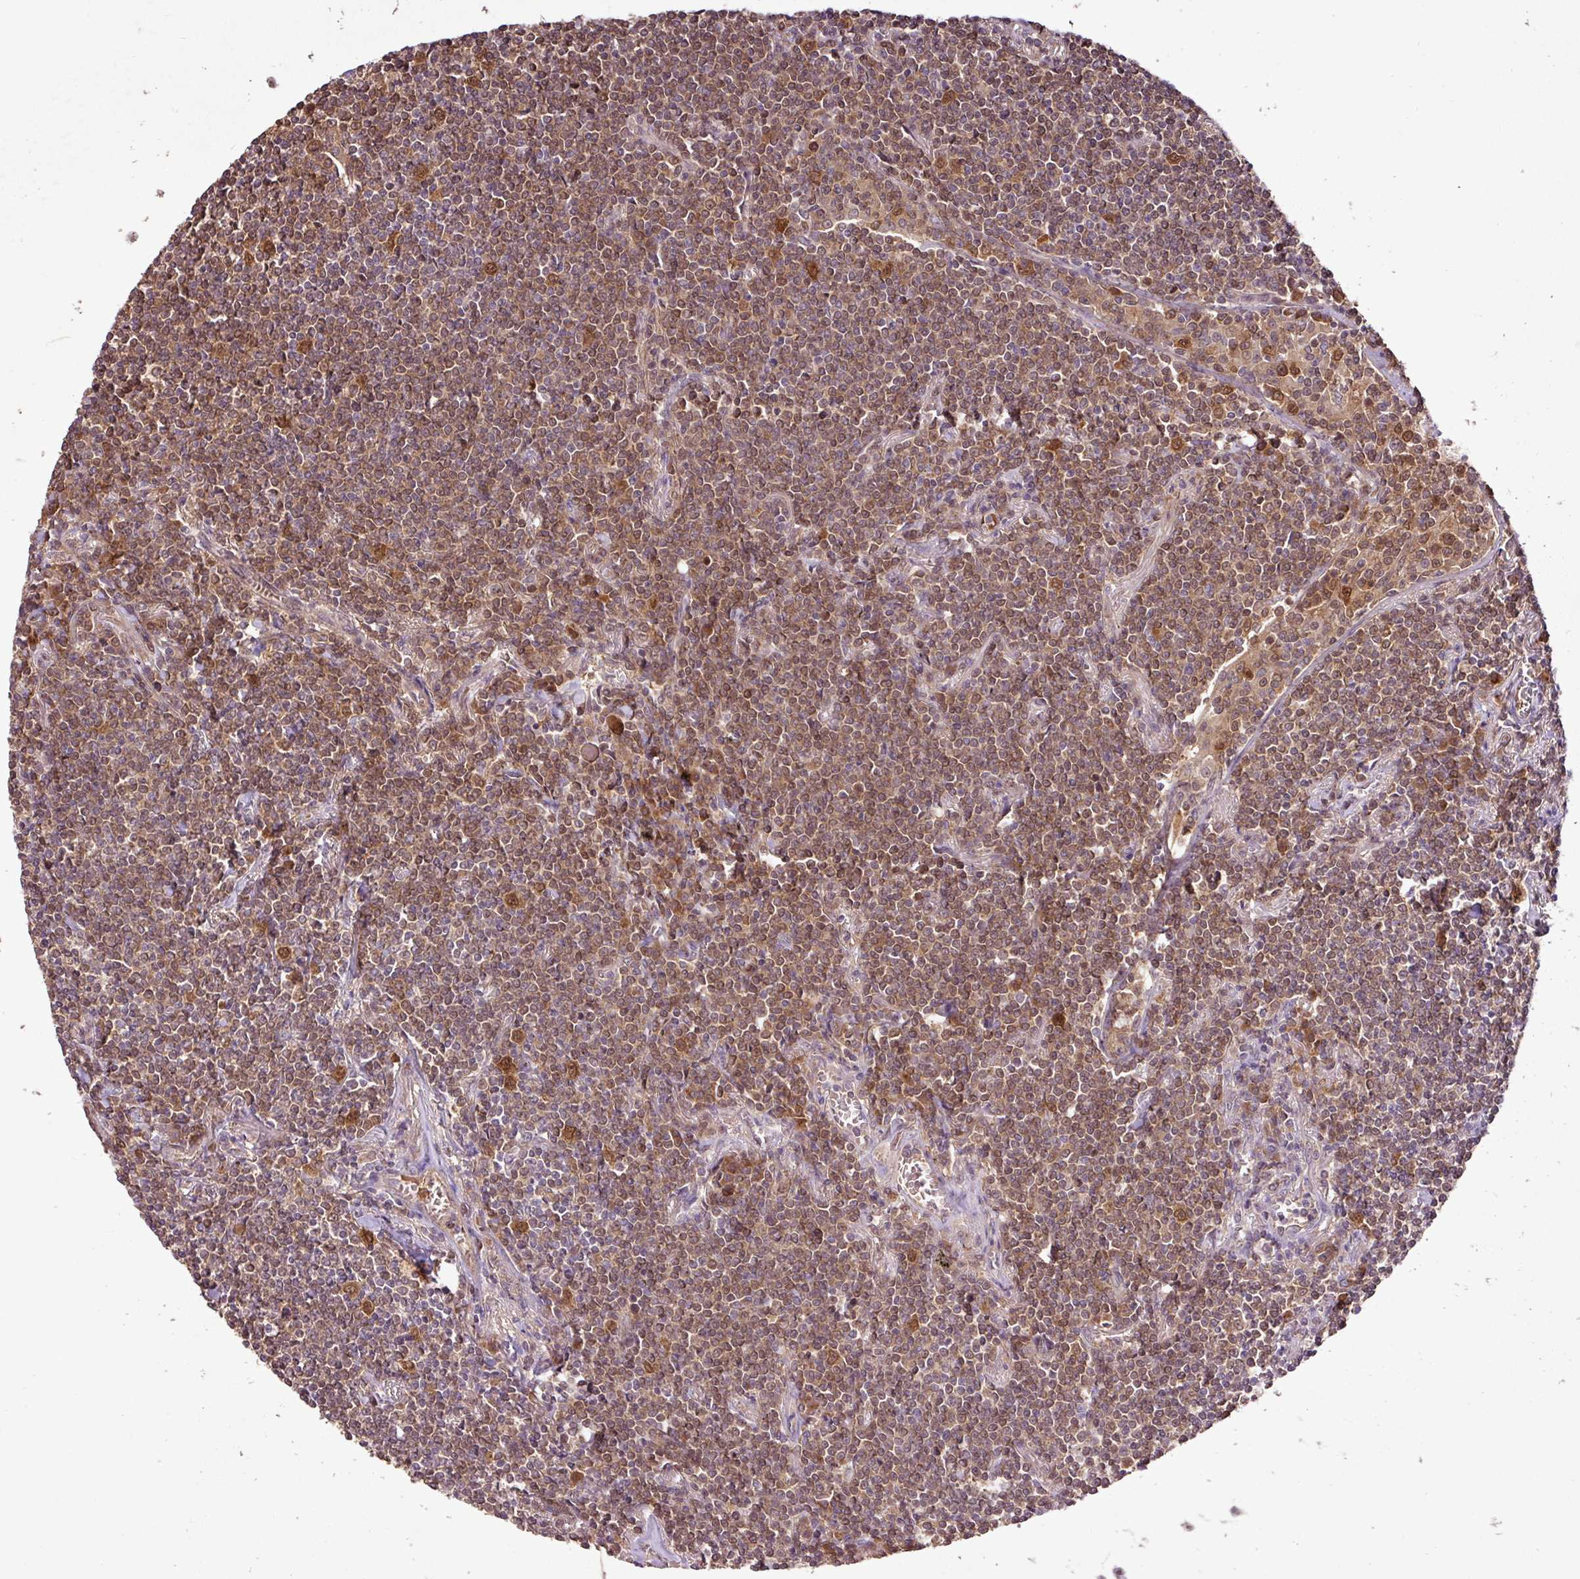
{"staining": {"intensity": "moderate", "quantity": ">75%", "location": "nuclear"}, "tissue": "lymphoma", "cell_type": "Tumor cells", "image_type": "cancer", "snomed": [{"axis": "morphology", "description": "Malignant lymphoma, non-Hodgkin's type, Low grade"}, {"axis": "topography", "description": "Lung"}], "caption": "Protein staining by immunohistochemistry displays moderate nuclear staining in approximately >75% of tumor cells in low-grade malignant lymphoma, non-Hodgkin's type.", "gene": "FAIM", "patient": {"sex": "female", "age": 71}}